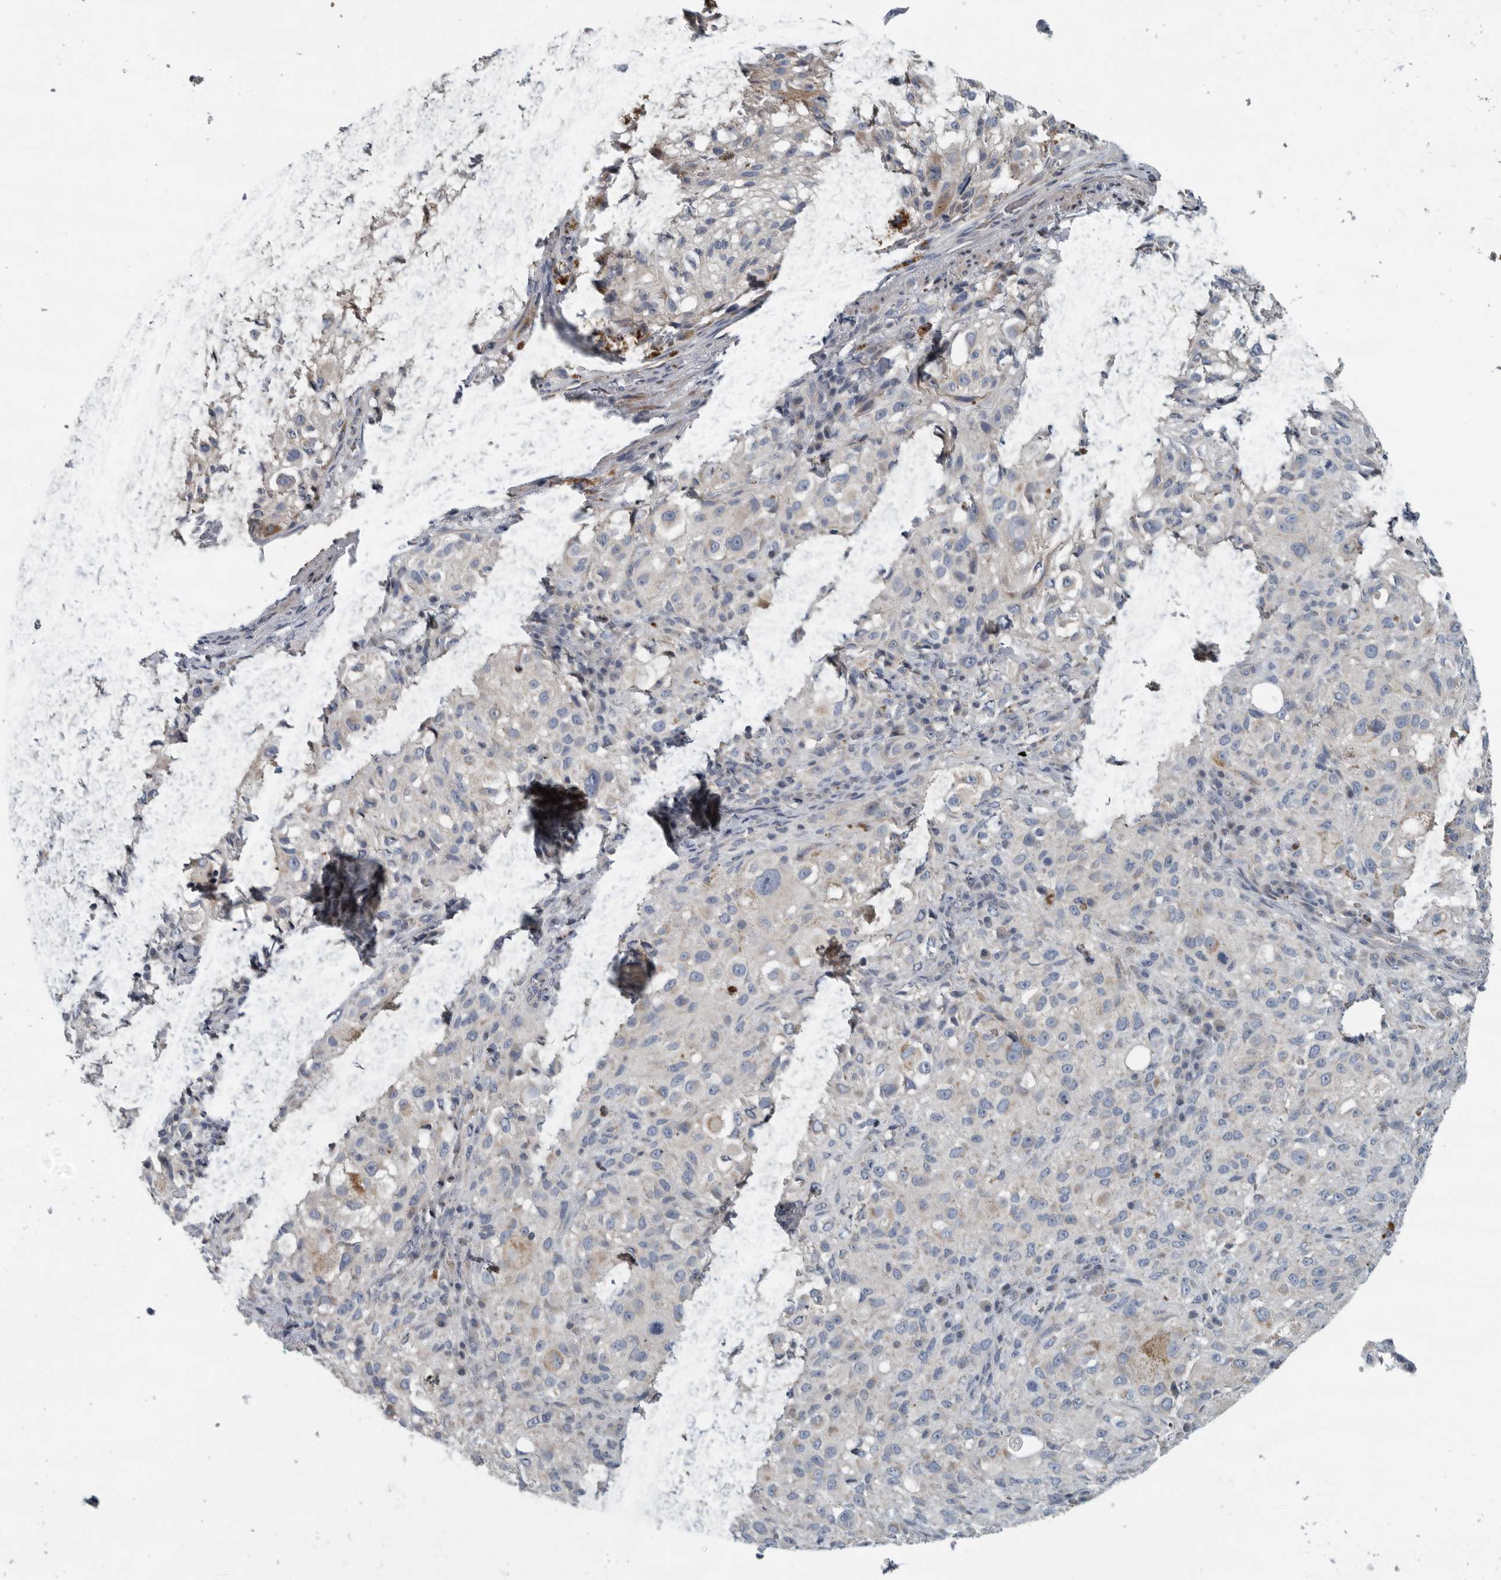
{"staining": {"intensity": "negative", "quantity": "none", "location": "none"}, "tissue": "melanoma", "cell_type": "Tumor cells", "image_type": "cancer", "snomed": [{"axis": "morphology", "description": "Necrosis, NOS"}, {"axis": "morphology", "description": "Malignant melanoma, NOS"}, {"axis": "topography", "description": "Skin"}], "caption": "Tumor cells show no significant protein positivity in malignant melanoma.", "gene": "MPP3", "patient": {"sex": "female", "age": 87}}